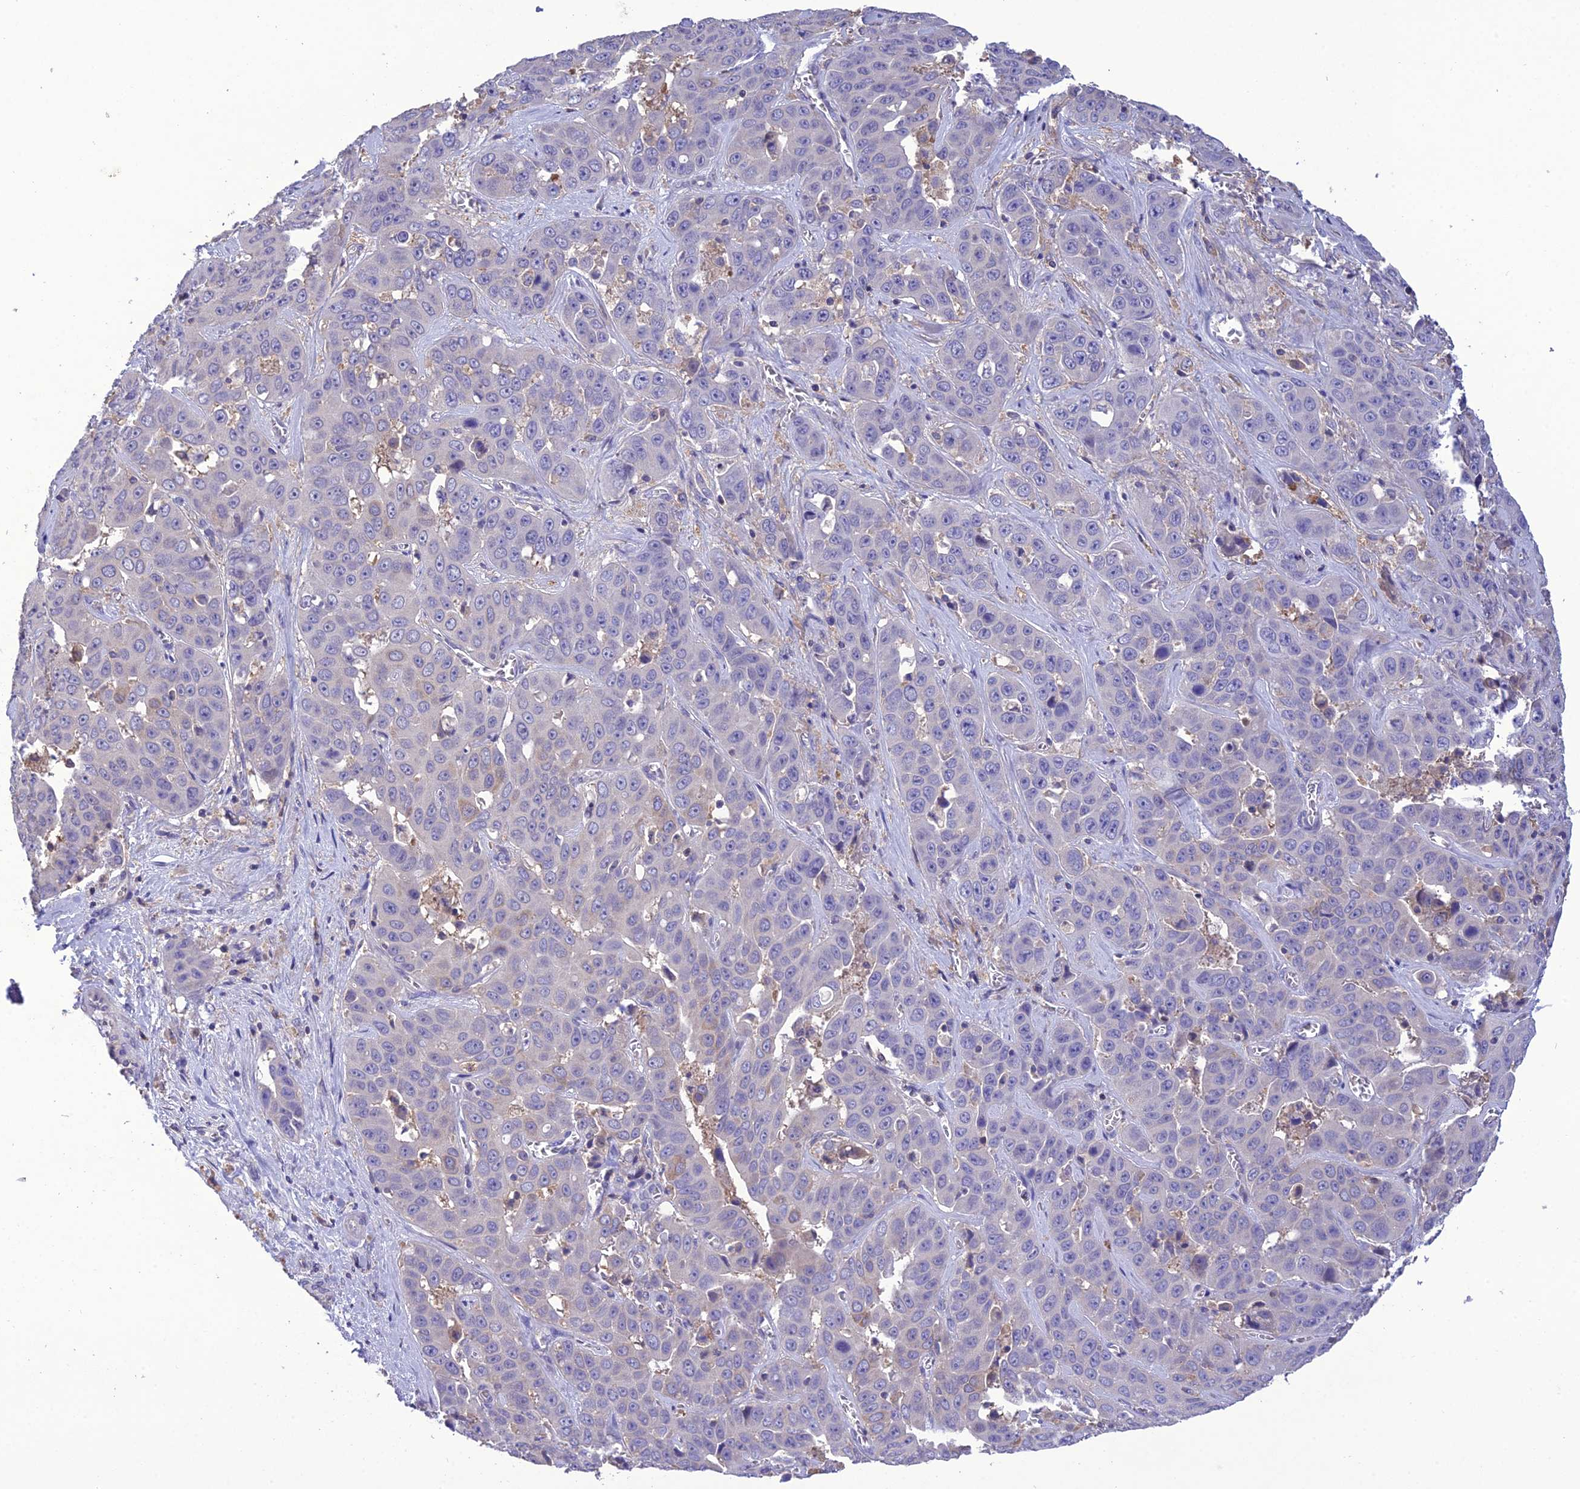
{"staining": {"intensity": "negative", "quantity": "none", "location": "none"}, "tissue": "liver cancer", "cell_type": "Tumor cells", "image_type": "cancer", "snomed": [{"axis": "morphology", "description": "Cholangiocarcinoma"}, {"axis": "topography", "description": "Liver"}], "caption": "This photomicrograph is of liver cholangiocarcinoma stained with IHC to label a protein in brown with the nuclei are counter-stained blue. There is no expression in tumor cells.", "gene": "SNX24", "patient": {"sex": "female", "age": 52}}